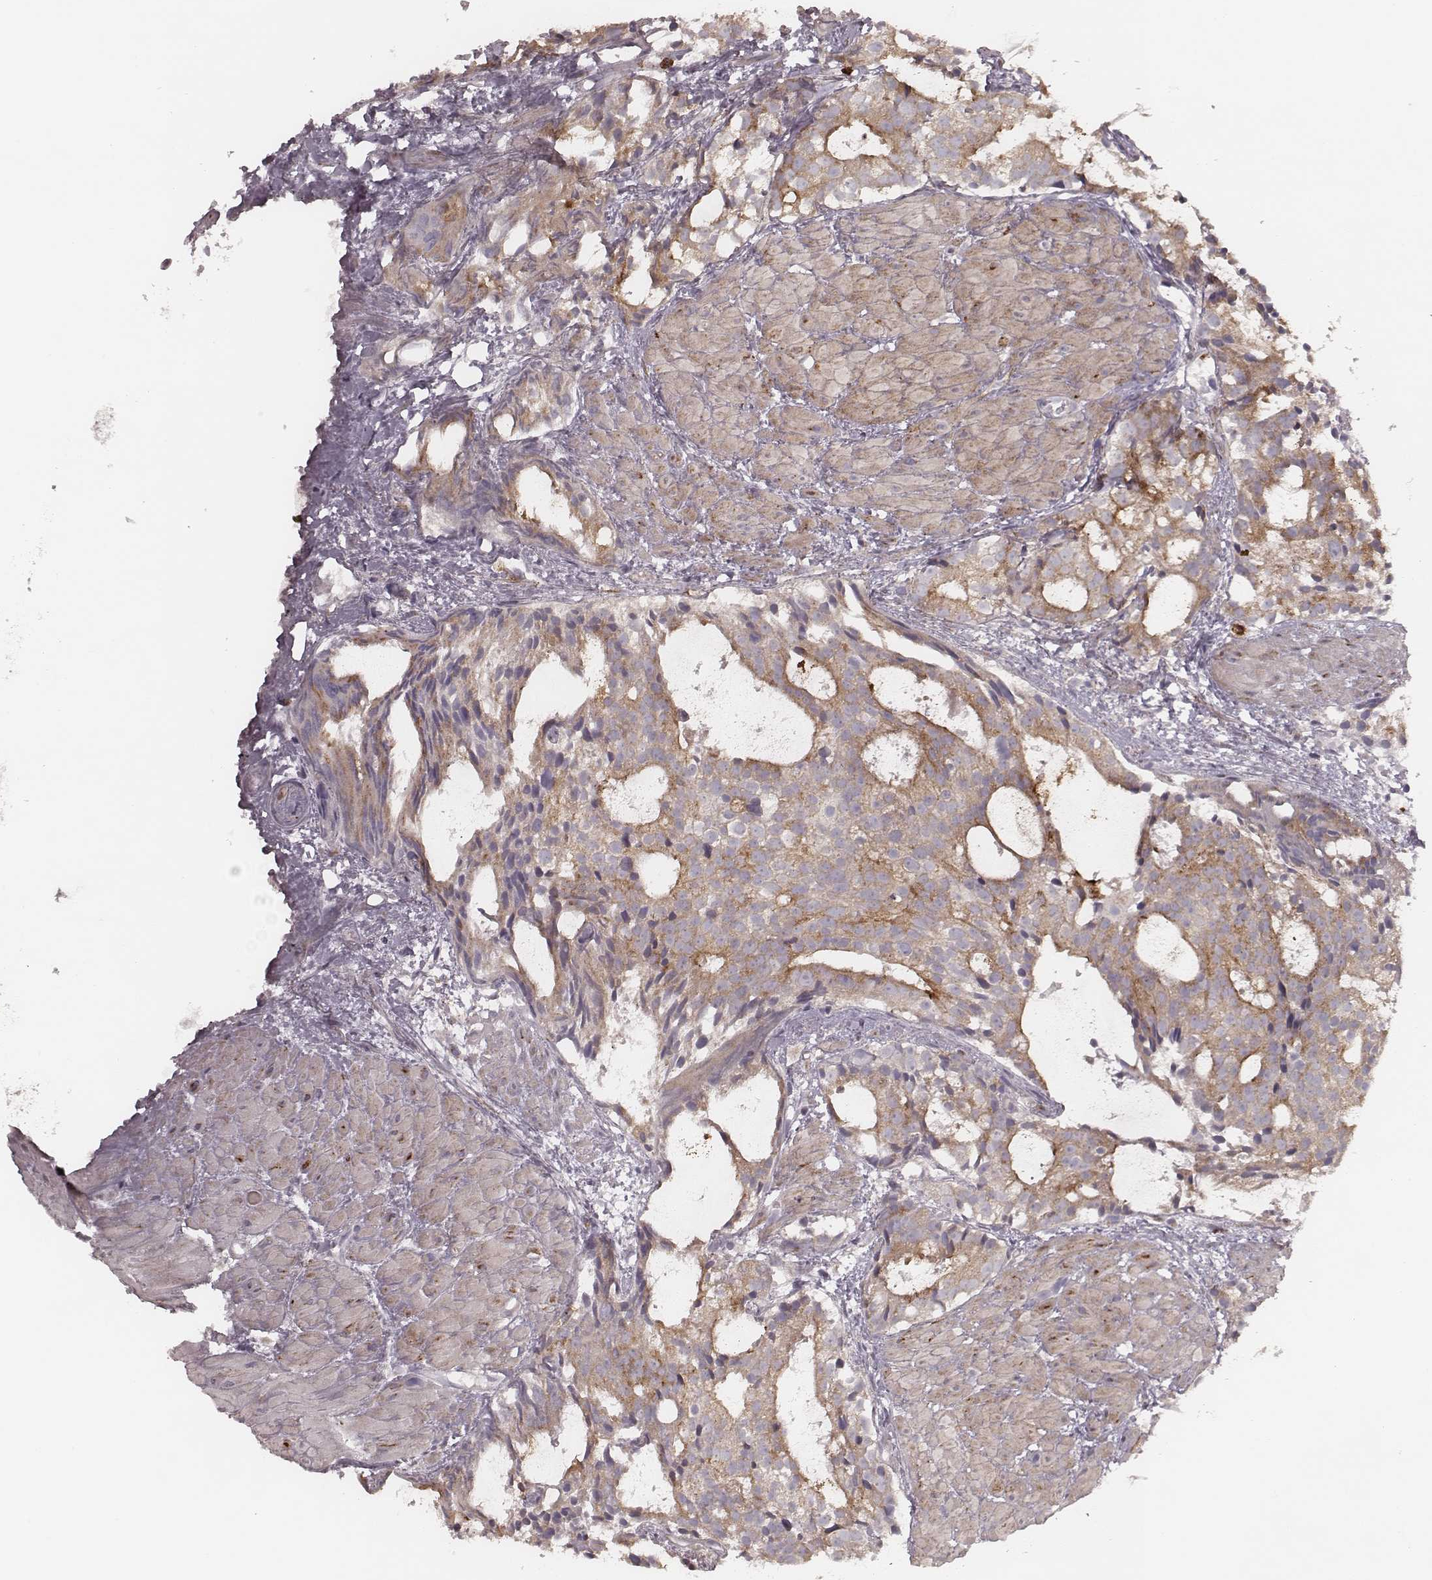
{"staining": {"intensity": "moderate", "quantity": ">75%", "location": "cytoplasmic/membranous"}, "tissue": "prostate cancer", "cell_type": "Tumor cells", "image_type": "cancer", "snomed": [{"axis": "morphology", "description": "Adenocarcinoma, High grade"}, {"axis": "topography", "description": "Prostate"}], "caption": "Immunohistochemical staining of adenocarcinoma (high-grade) (prostate) exhibits medium levels of moderate cytoplasmic/membranous positivity in about >75% of tumor cells. Using DAB (3,3'-diaminobenzidine) (brown) and hematoxylin (blue) stains, captured at high magnification using brightfield microscopy.", "gene": "ABCA7", "patient": {"sex": "male", "age": 79}}